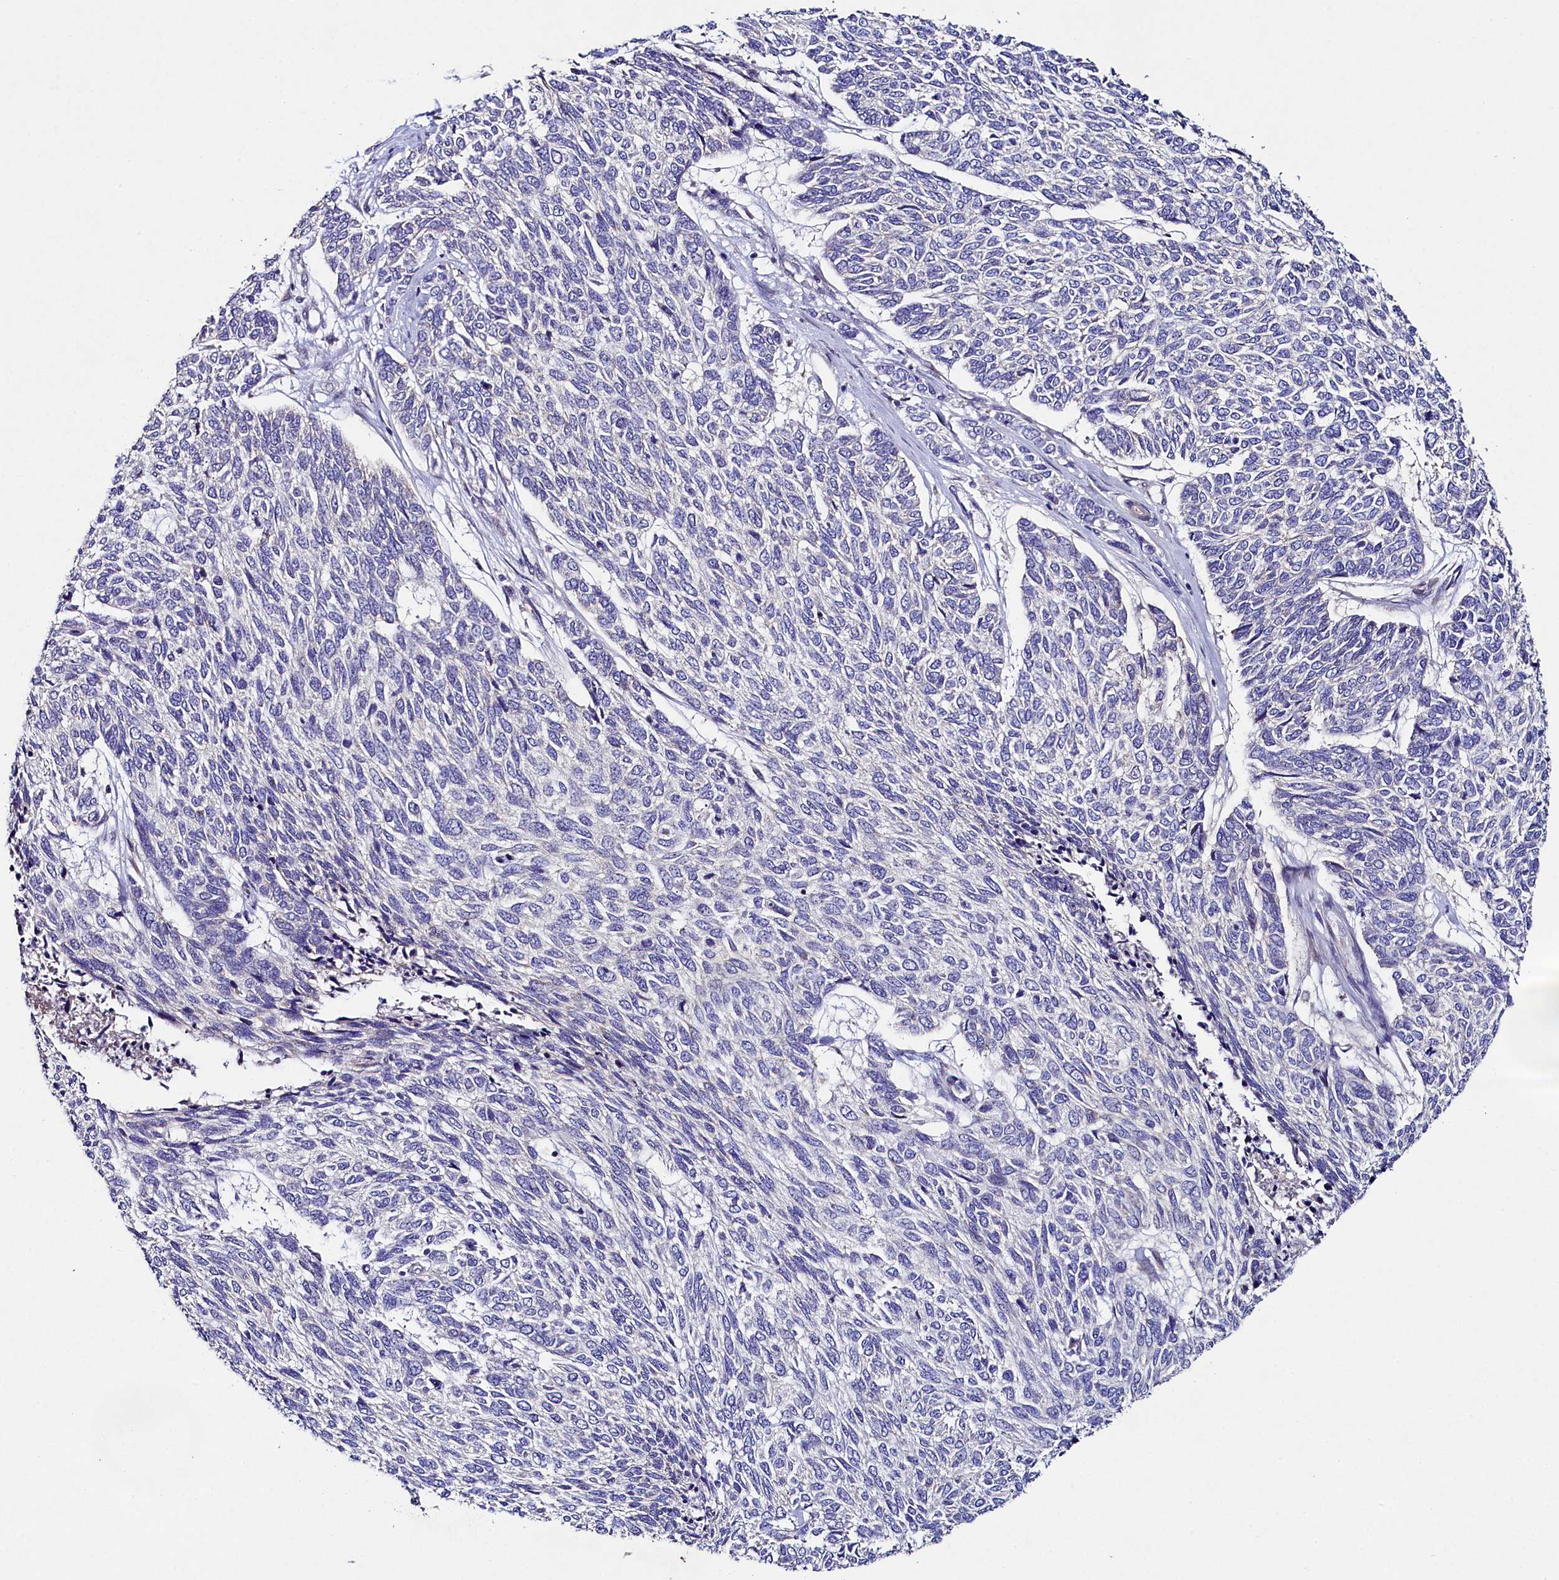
{"staining": {"intensity": "negative", "quantity": "none", "location": "none"}, "tissue": "skin cancer", "cell_type": "Tumor cells", "image_type": "cancer", "snomed": [{"axis": "morphology", "description": "Basal cell carcinoma"}, {"axis": "topography", "description": "Skin"}], "caption": "Basal cell carcinoma (skin) was stained to show a protein in brown. There is no significant positivity in tumor cells.", "gene": "FXYD6", "patient": {"sex": "female", "age": 65}}